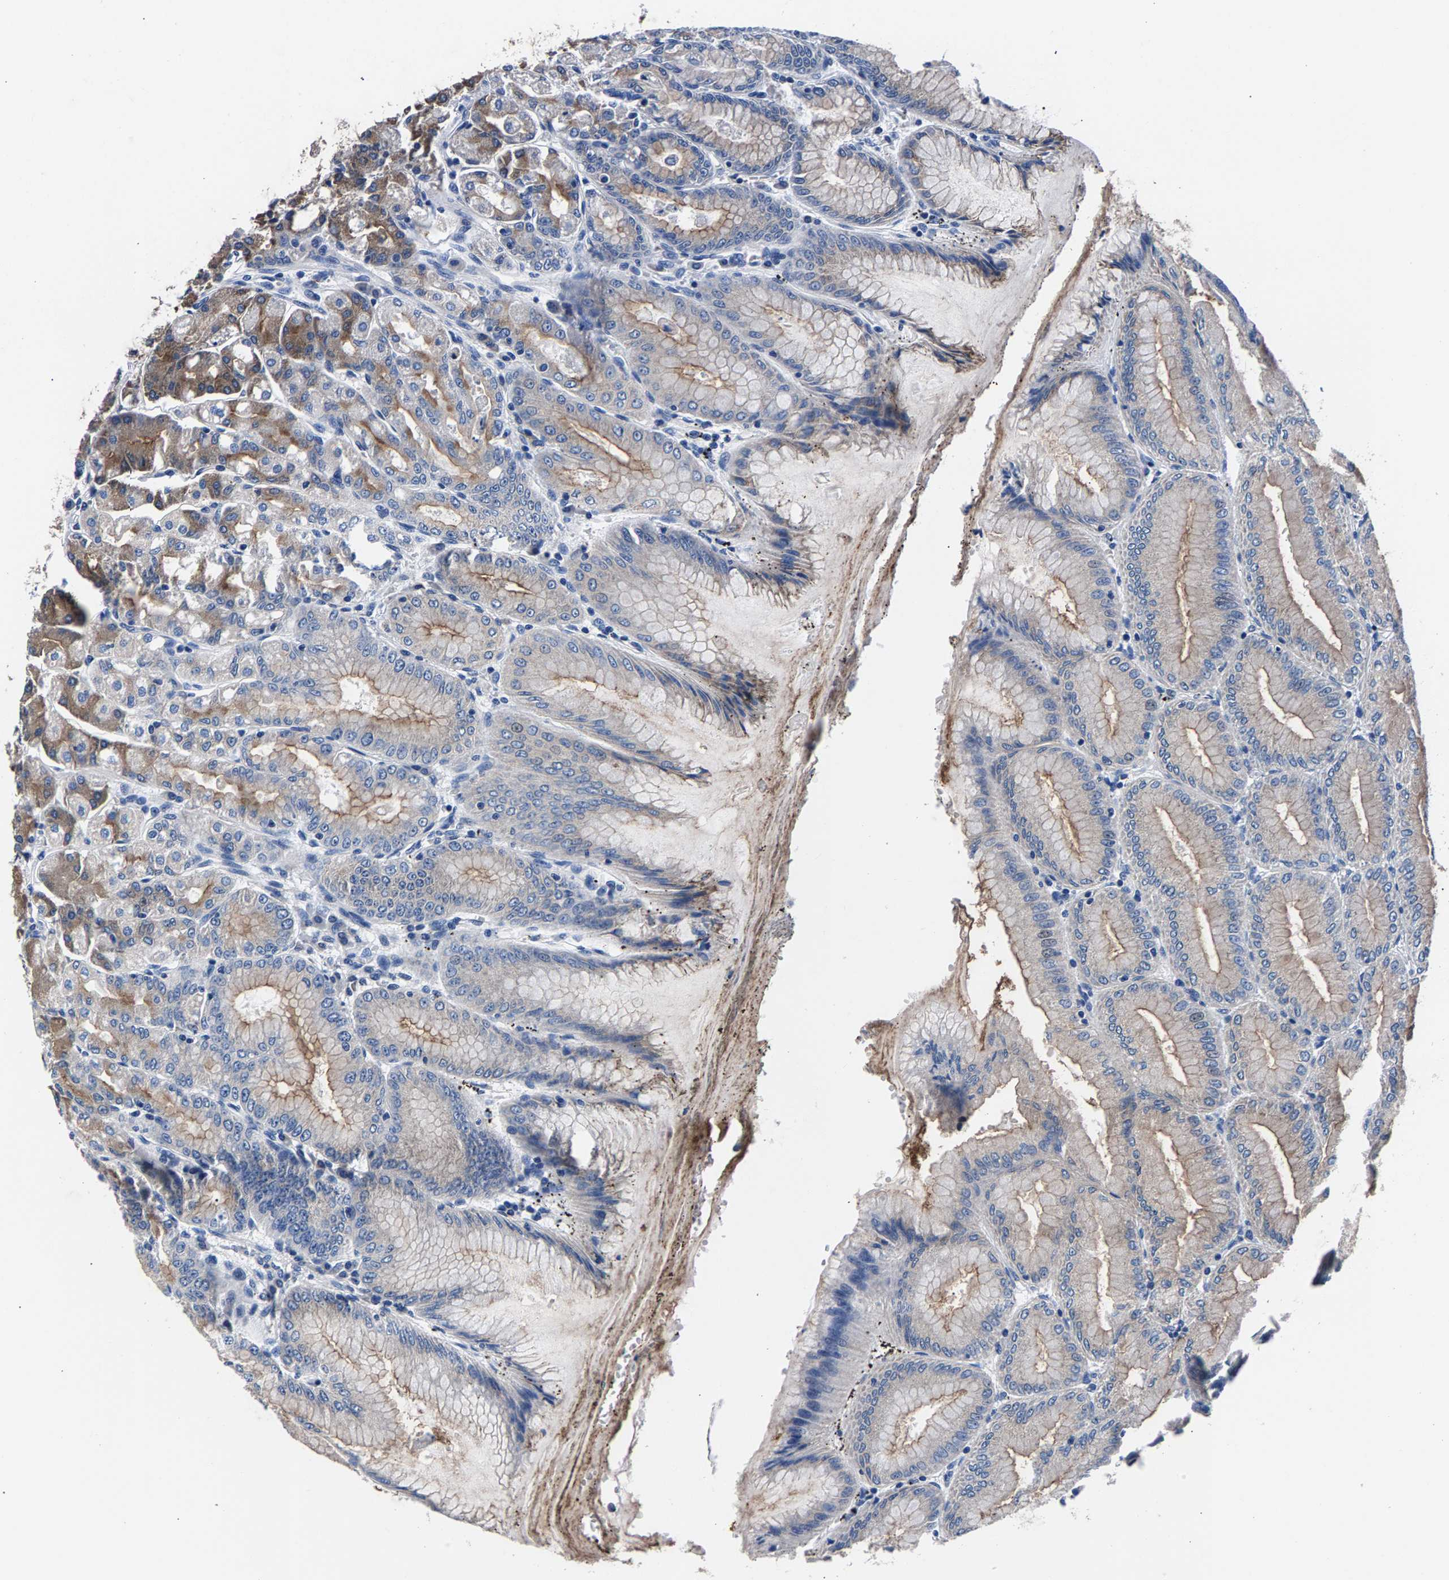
{"staining": {"intensity": "strong", "quantity": "25%-75%", "location": "cytoplasmic/membranous"}, "tissue": "stomach", "cell_type": "Glandular cells", "image_type": "normal", "snomed": [{"axis": "morphology", "description": "Normal tissue, NOS"}, {"axis": "topography", "description": "Stomach, lower"}], "caption": "This histopathology image displays normal stomach stained with immunohistochemistry (IHC) to label a protein in brown. The cytoplasmic/membranous of glandular cells show strong positivity for the protein. Nuclei are counter-stained blue.", "gene": "PHF24", "patient": {"sex": "male", "age": 71}}